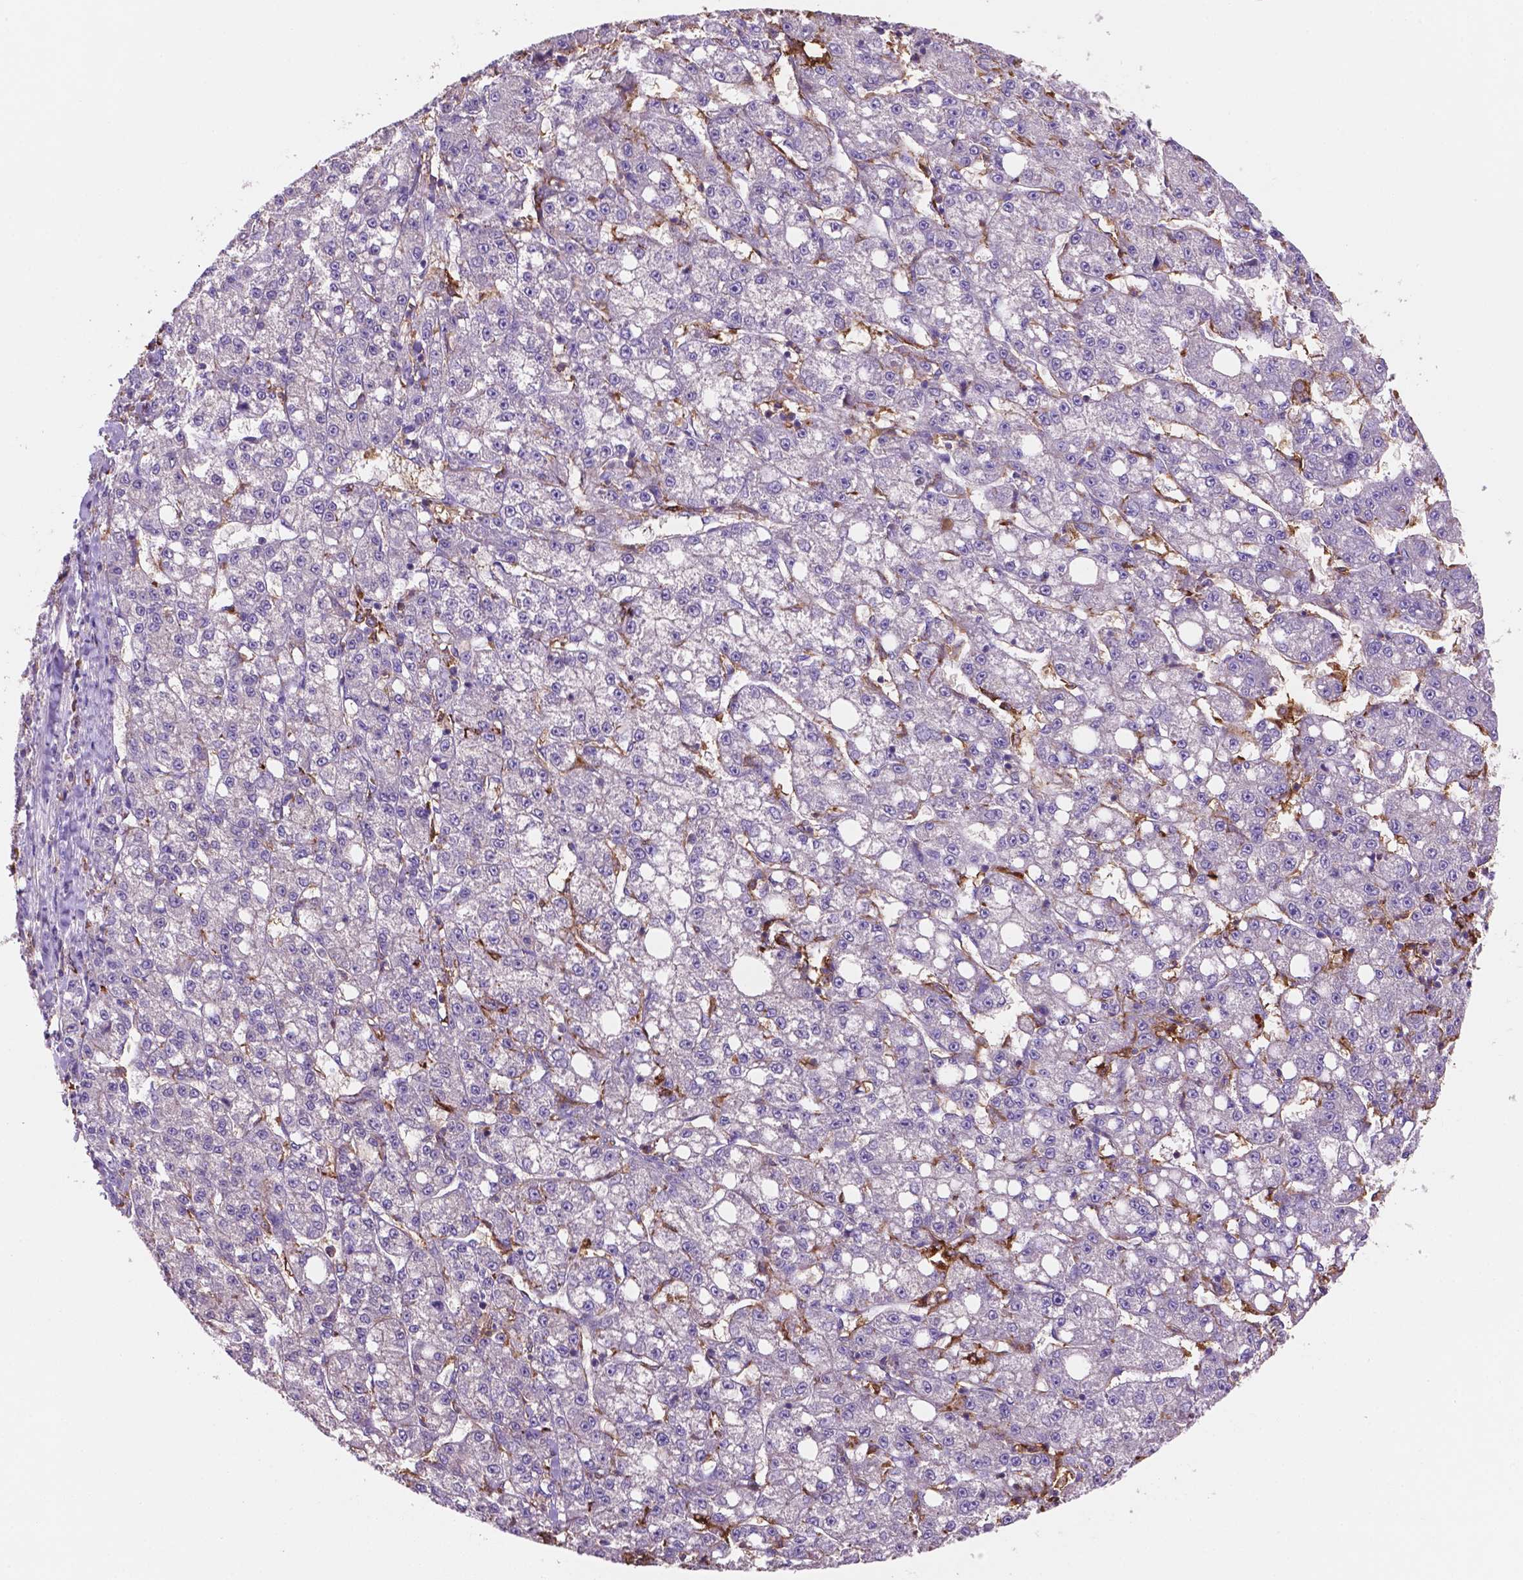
{"staining": {"intensity": "negative", "quantity": "none", "location": "none"}, "tissue": "liver cancer", "cell_type": "Tumor cells", "image_type": "cancer", "snomed": [{"axis": "morphology", "description": "Carcinoma, Hepatocellular, NOS"}, {"axis": "topography", "description": "Liver"}], "caption": "A high-resolution image shows immunohistochemistry (IHC) staining of liver cancer, which reveals no significant expression in tumor cells.", "gene": "MKRN2OS", "patient": {"sex": "female", "age": 65}}